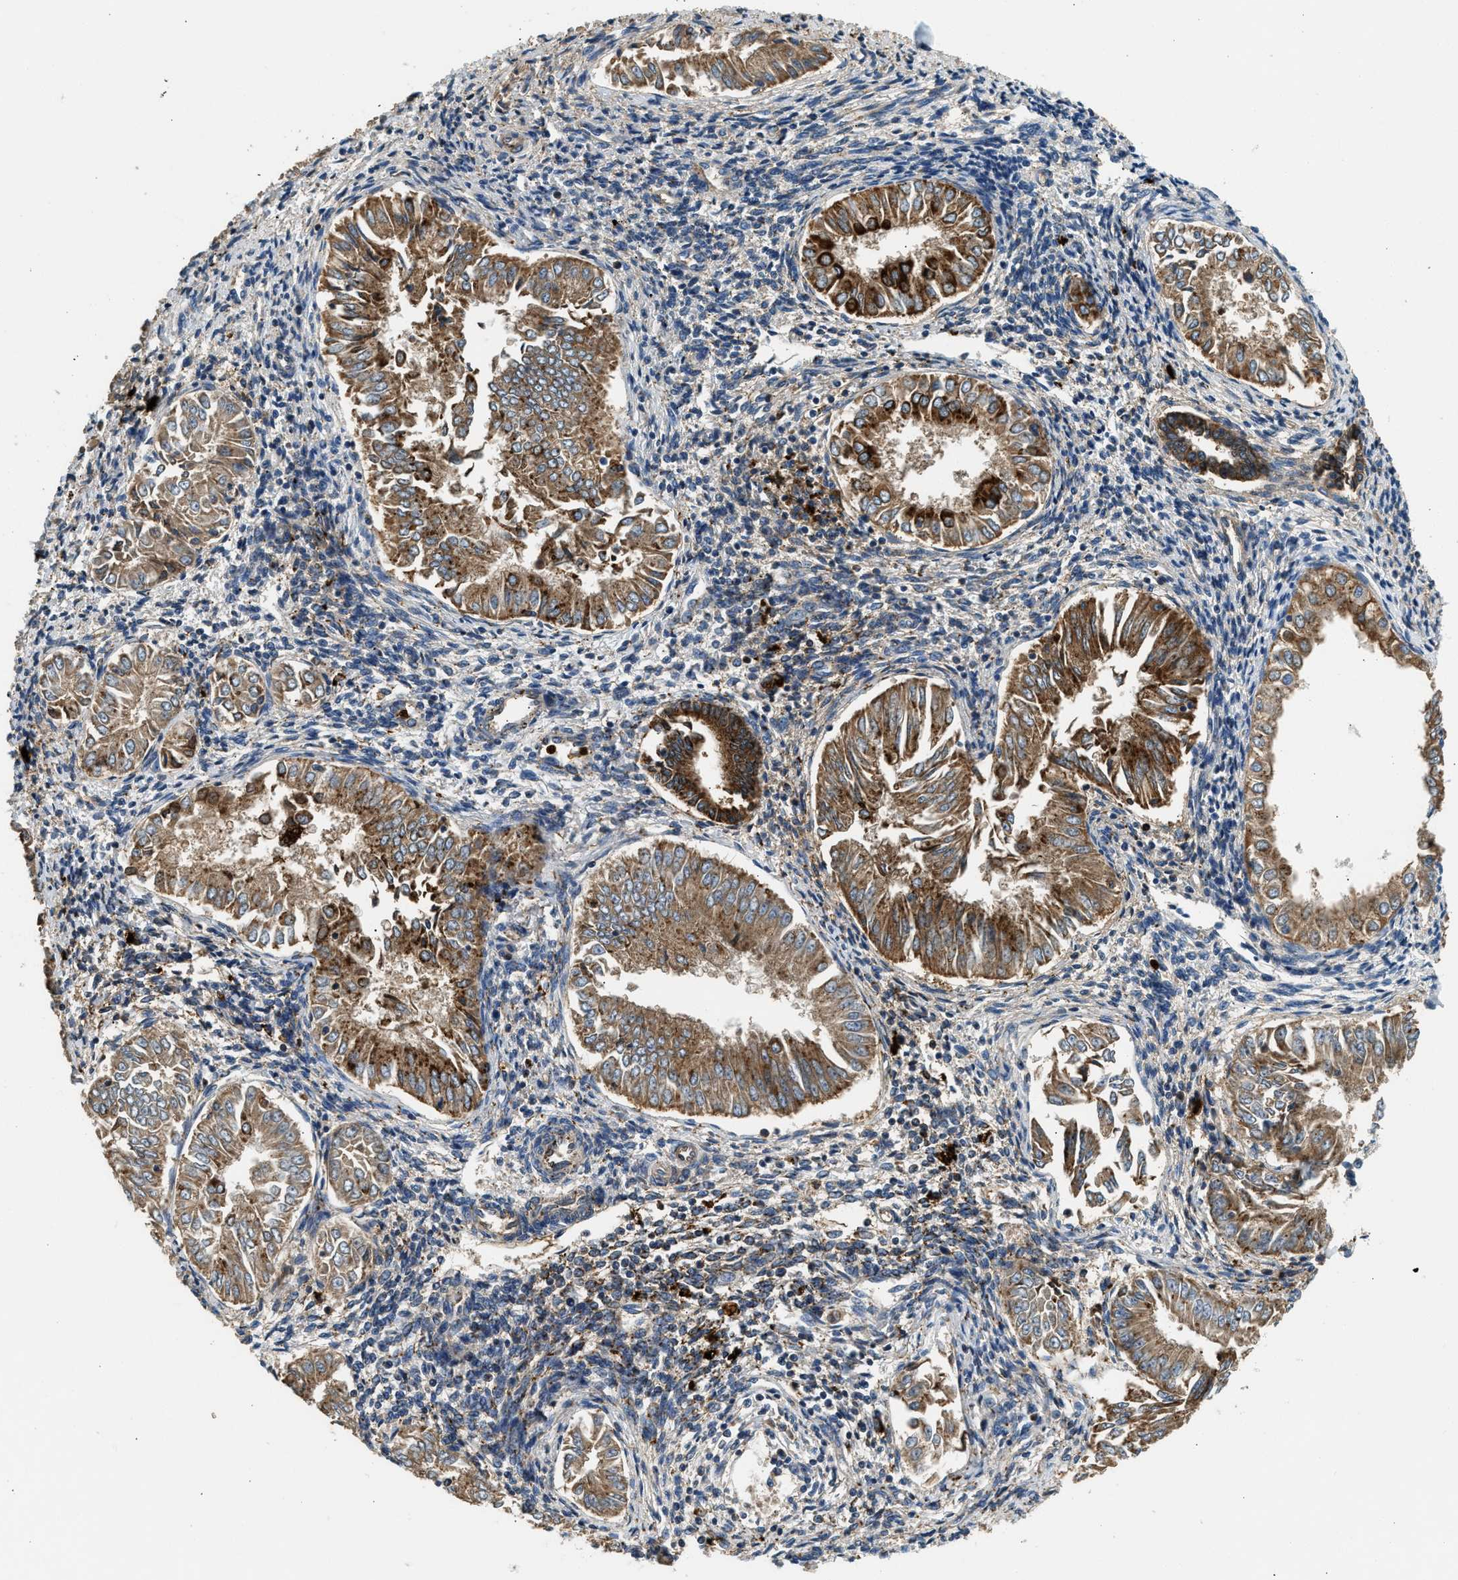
{"staining": {"intensity": "moderate", "quantity": ">75%", "location": "cytoplasmic/membranous"}, "tissue": "endometrial cancer", "cell_type": "Tumor cells", "image_type": "cancer", "snomed": [{"axis": "morphology", "description": "Adenocarcinoma, NOS"}, {"axis": "topography", "description": "Endometrium"}], "caption": "A high-resolution micrograph shows IHC staining of adenocarcinoma (endometrial), which displays moderate cytoplasmic/membranous staining in about >75% of tumor cells. (Stains: DAB in brown, nuclei in blue, Microscopy: brightfield microscopy at high magnification).", "gene": "ANXA3", "patient": {"sex": "female", "age": 53}}